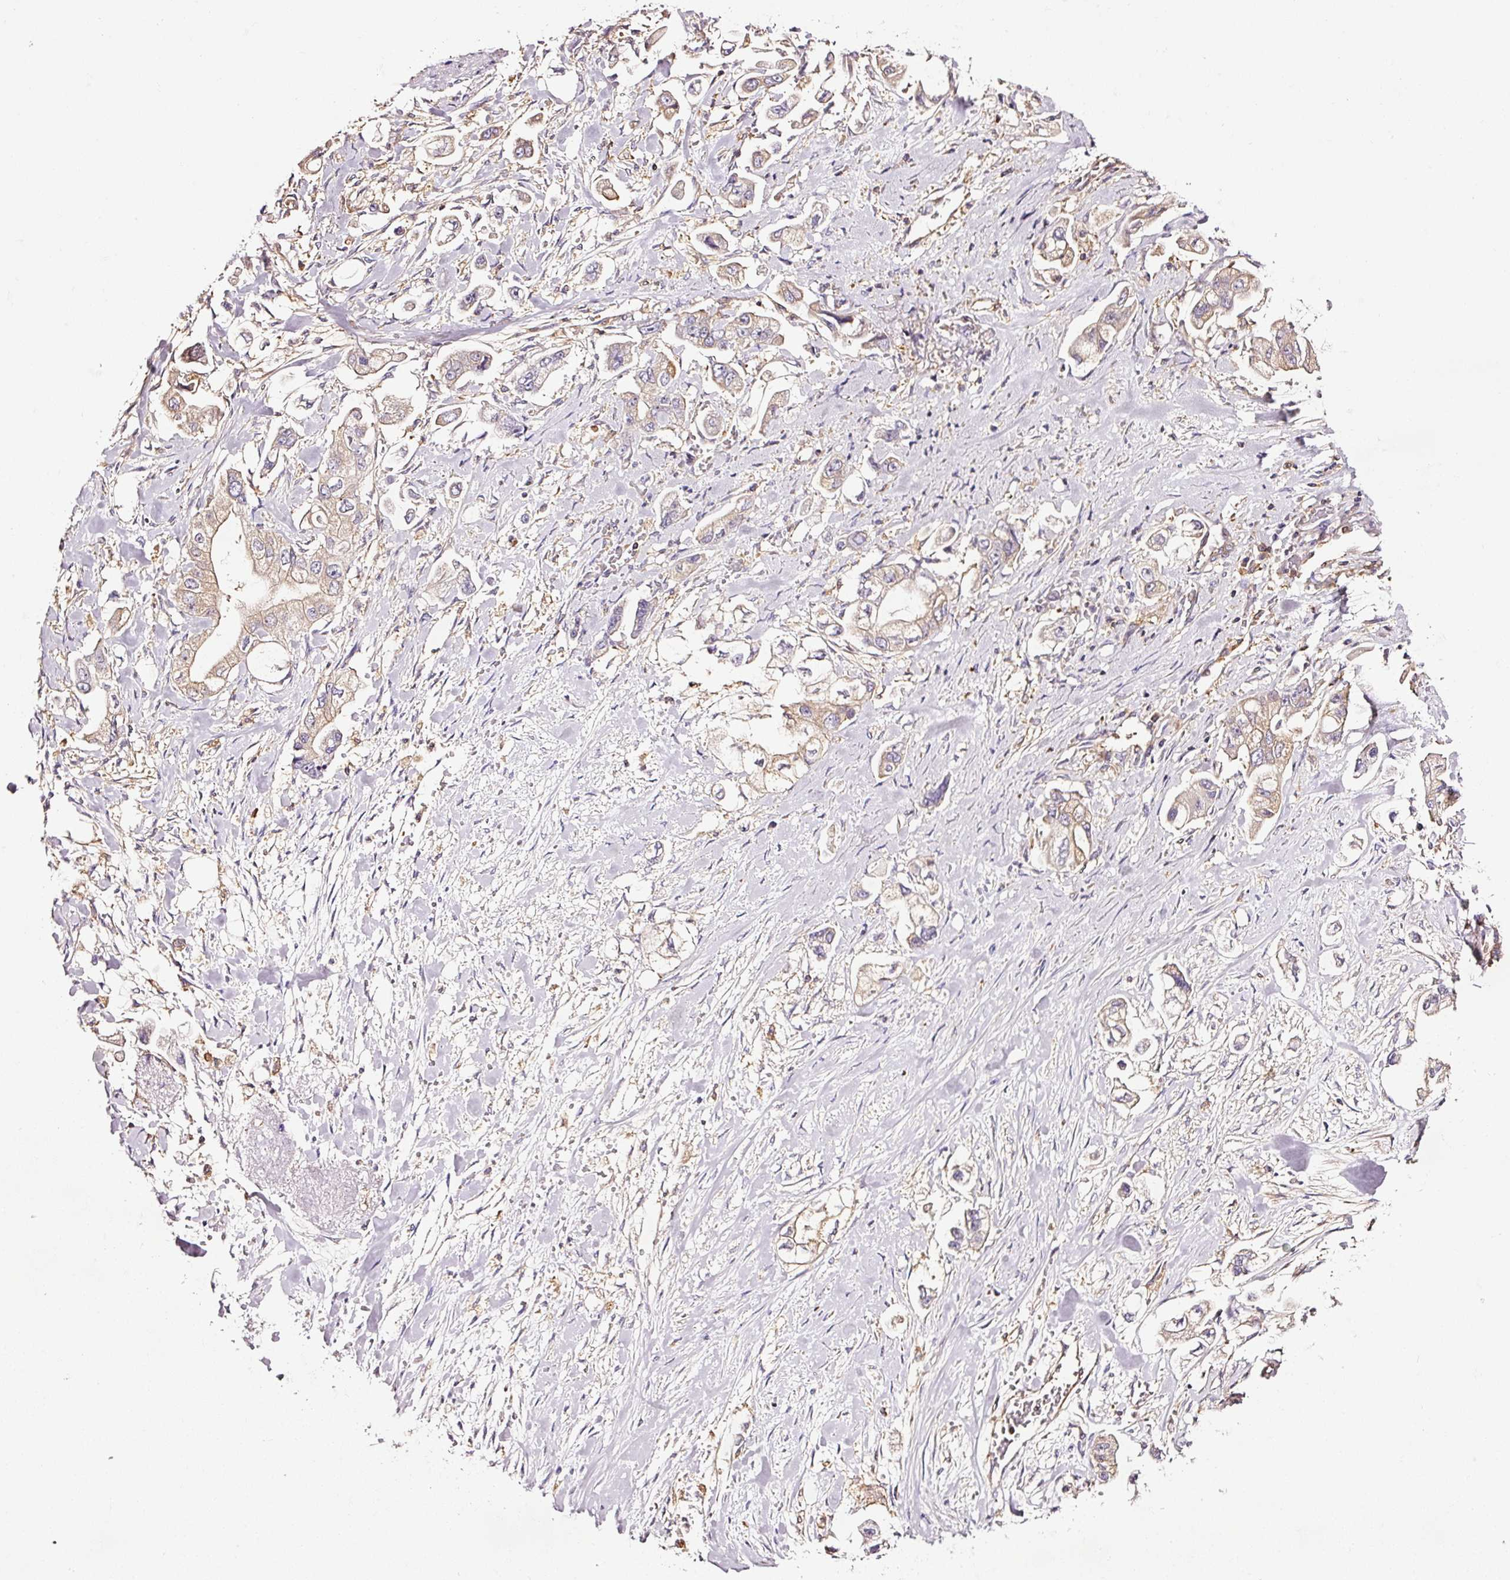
{"staining": {"intensity": "weak", "quantity": "25%-75%", "location": "cytoplasmic/membranous"}, "tissue": "stomach cancer", "cell_type": "Tumor cells", "image_type": "cancer", "snomed": [{"axis": "morphology", "description": "Adenocarcinoma, NOS"}, {"axis": "topography", "description": "Stomach"}], "caption": "Weak cytoplasmic/membranous positivity is appreciated in about 25%-75% of tumor cells in stomach adenocarcinoma.", "gene": "METAP1", "patient": {"sex": "male", "age": 62}}